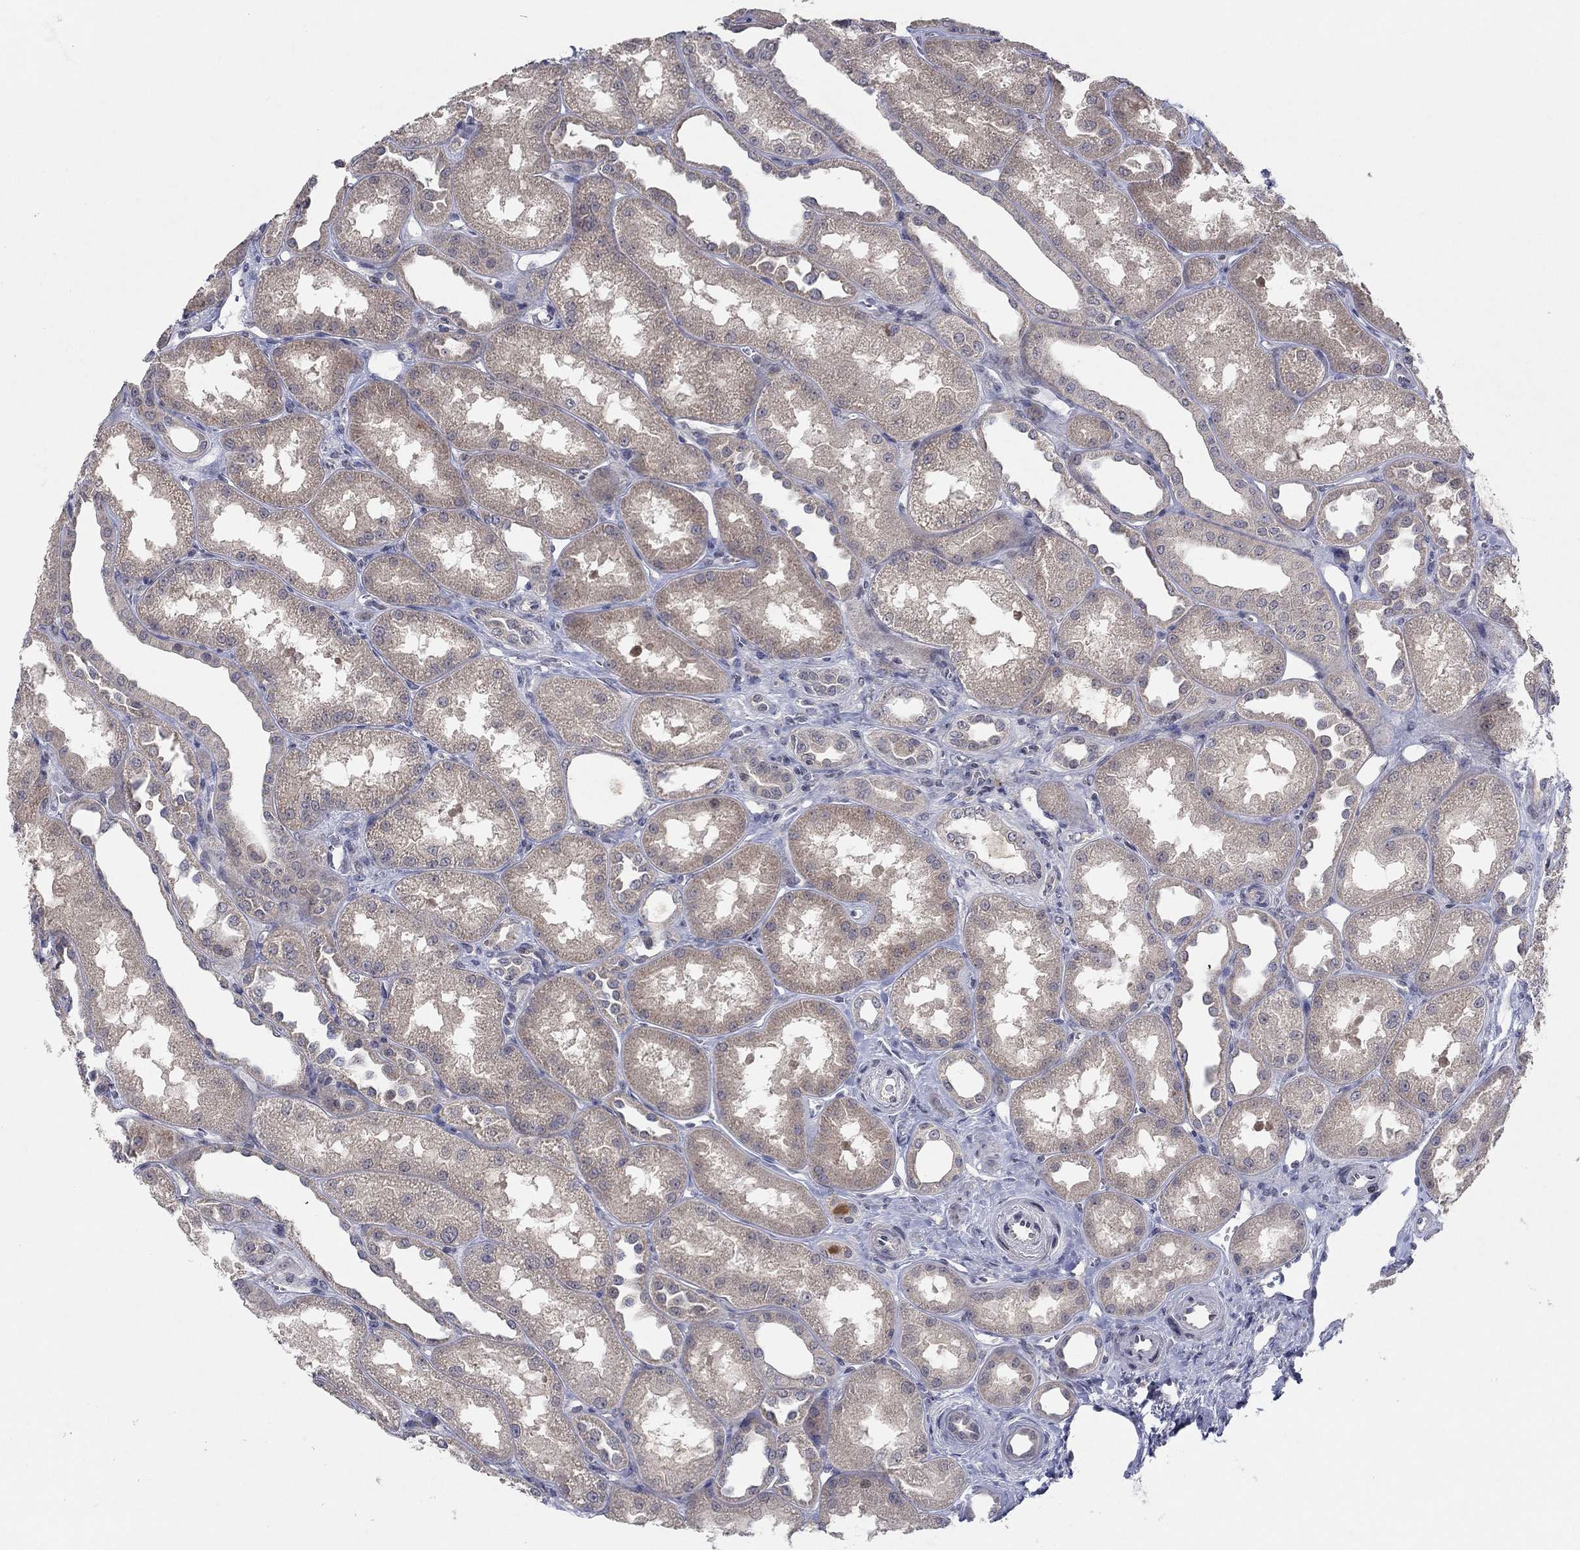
{"staining": {"intensity": "moderate", "quantity": "<25%", "location": "cytoplasmic/membranous"}, "tissue": "kidney", "cell_type": "Cells in glomeruli", "image_type": "normal", "snomed": [{"axis": "morphology", "description": "Normal tissue, NOS"}, {"axis": "topography", "description": "Kidney"}], "caption": "DAB immunohistochemical staining of normal human kidney exhibits moderate cytoplasmic/membranous protein positivity in about <25% of cells in glomeruli.", "gene": "IL4", "patient": {"sex": "male", "age": 61}}